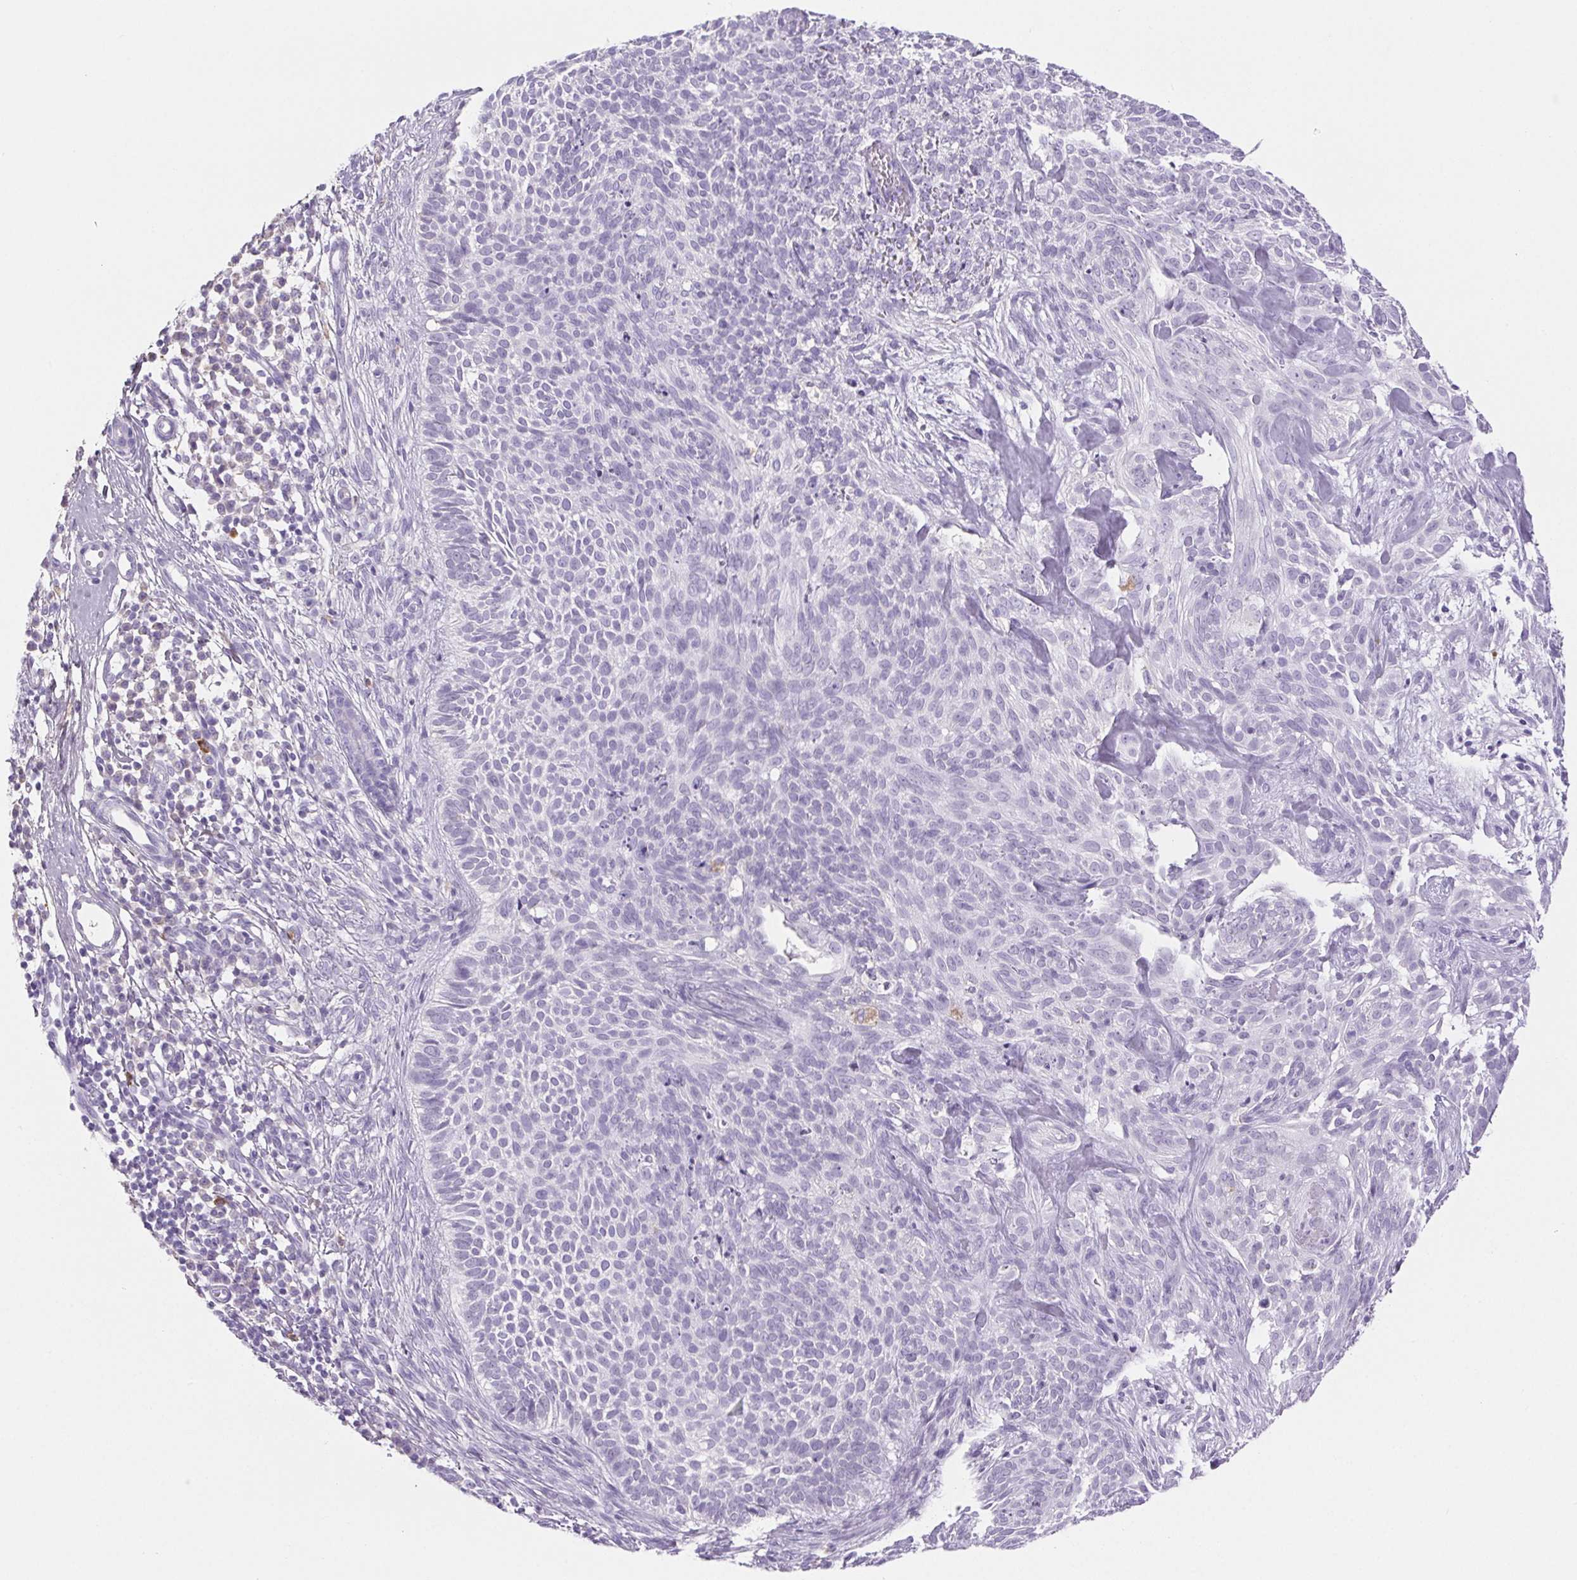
{"staining": {"intensity": "negative", "quantity": "none", "location": "none"}, "tissue": "skin cancer", "cell_type": "Tumor cells", "image_type": "cancer", "snomed": [{"axis": "morphology", "description": "Basal cell carcinoma"}, {"axis": "topography", "description": "Skin"}, {"axis": "topography", "description": "Skin of face"}], "caption": "Protein analysis of skin basal cell carcinoma shows no significant staining in tumor cells.", "gene": "PAPPA2", "patient": {"sex": "female", "age": 82}}